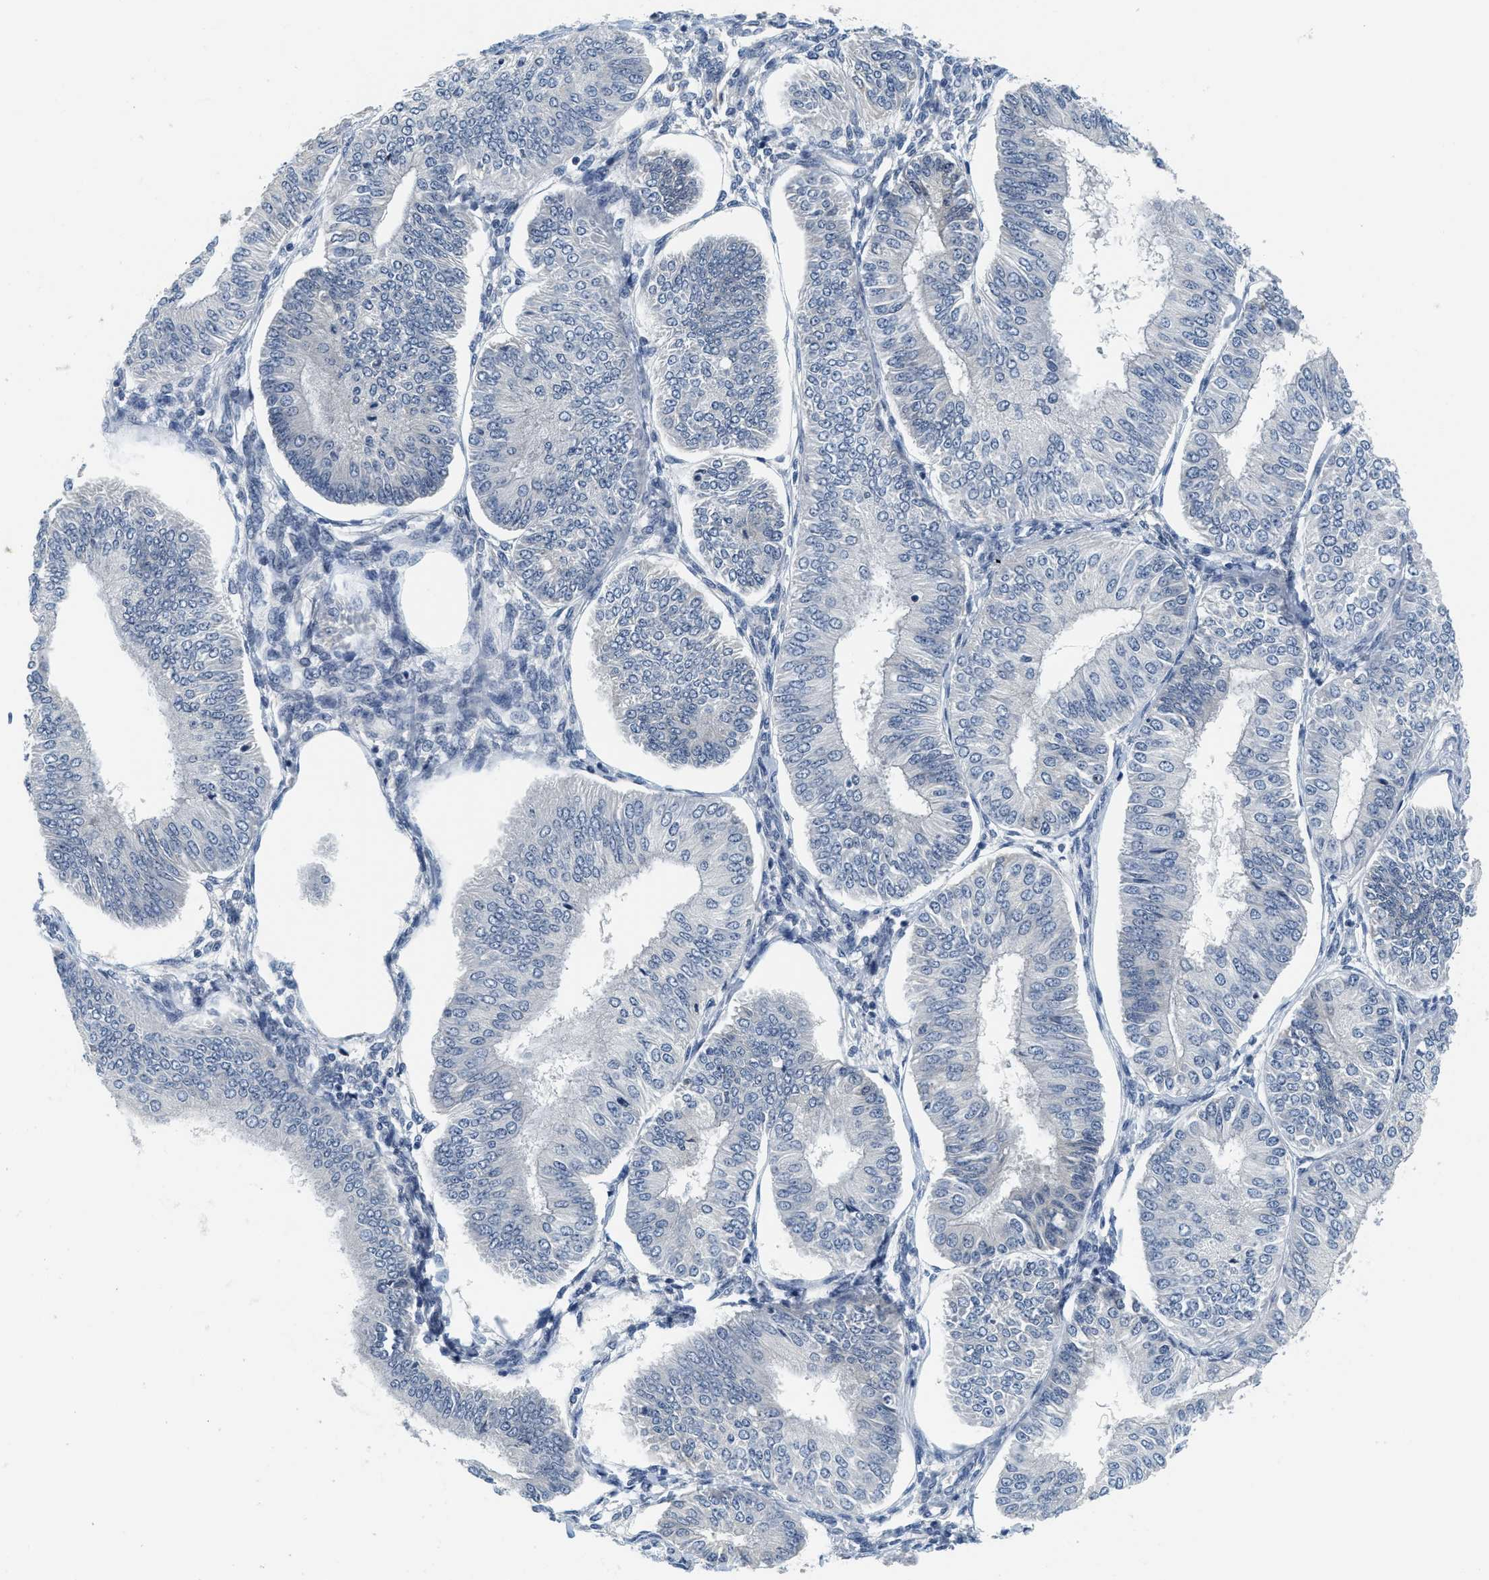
{"staining": {"intensity": "negative", "quantity": "none", "location": "none"}, "tissue": "endometrial cancer", "cell_type": "Tumor cells", "image_type": "cancer", "snomed": [{"axis": "morphology", "description": "Adenocarcinoma, NOS"}, {"axis": "topography", "description": "Endometrium"}], "caption": "Immunohistochemical staining of human endometrial adenocarcinoma shows no significant expression in tumor cells.", "gene": "MZF1", "patient": {"sex": "female", "age": 58}}